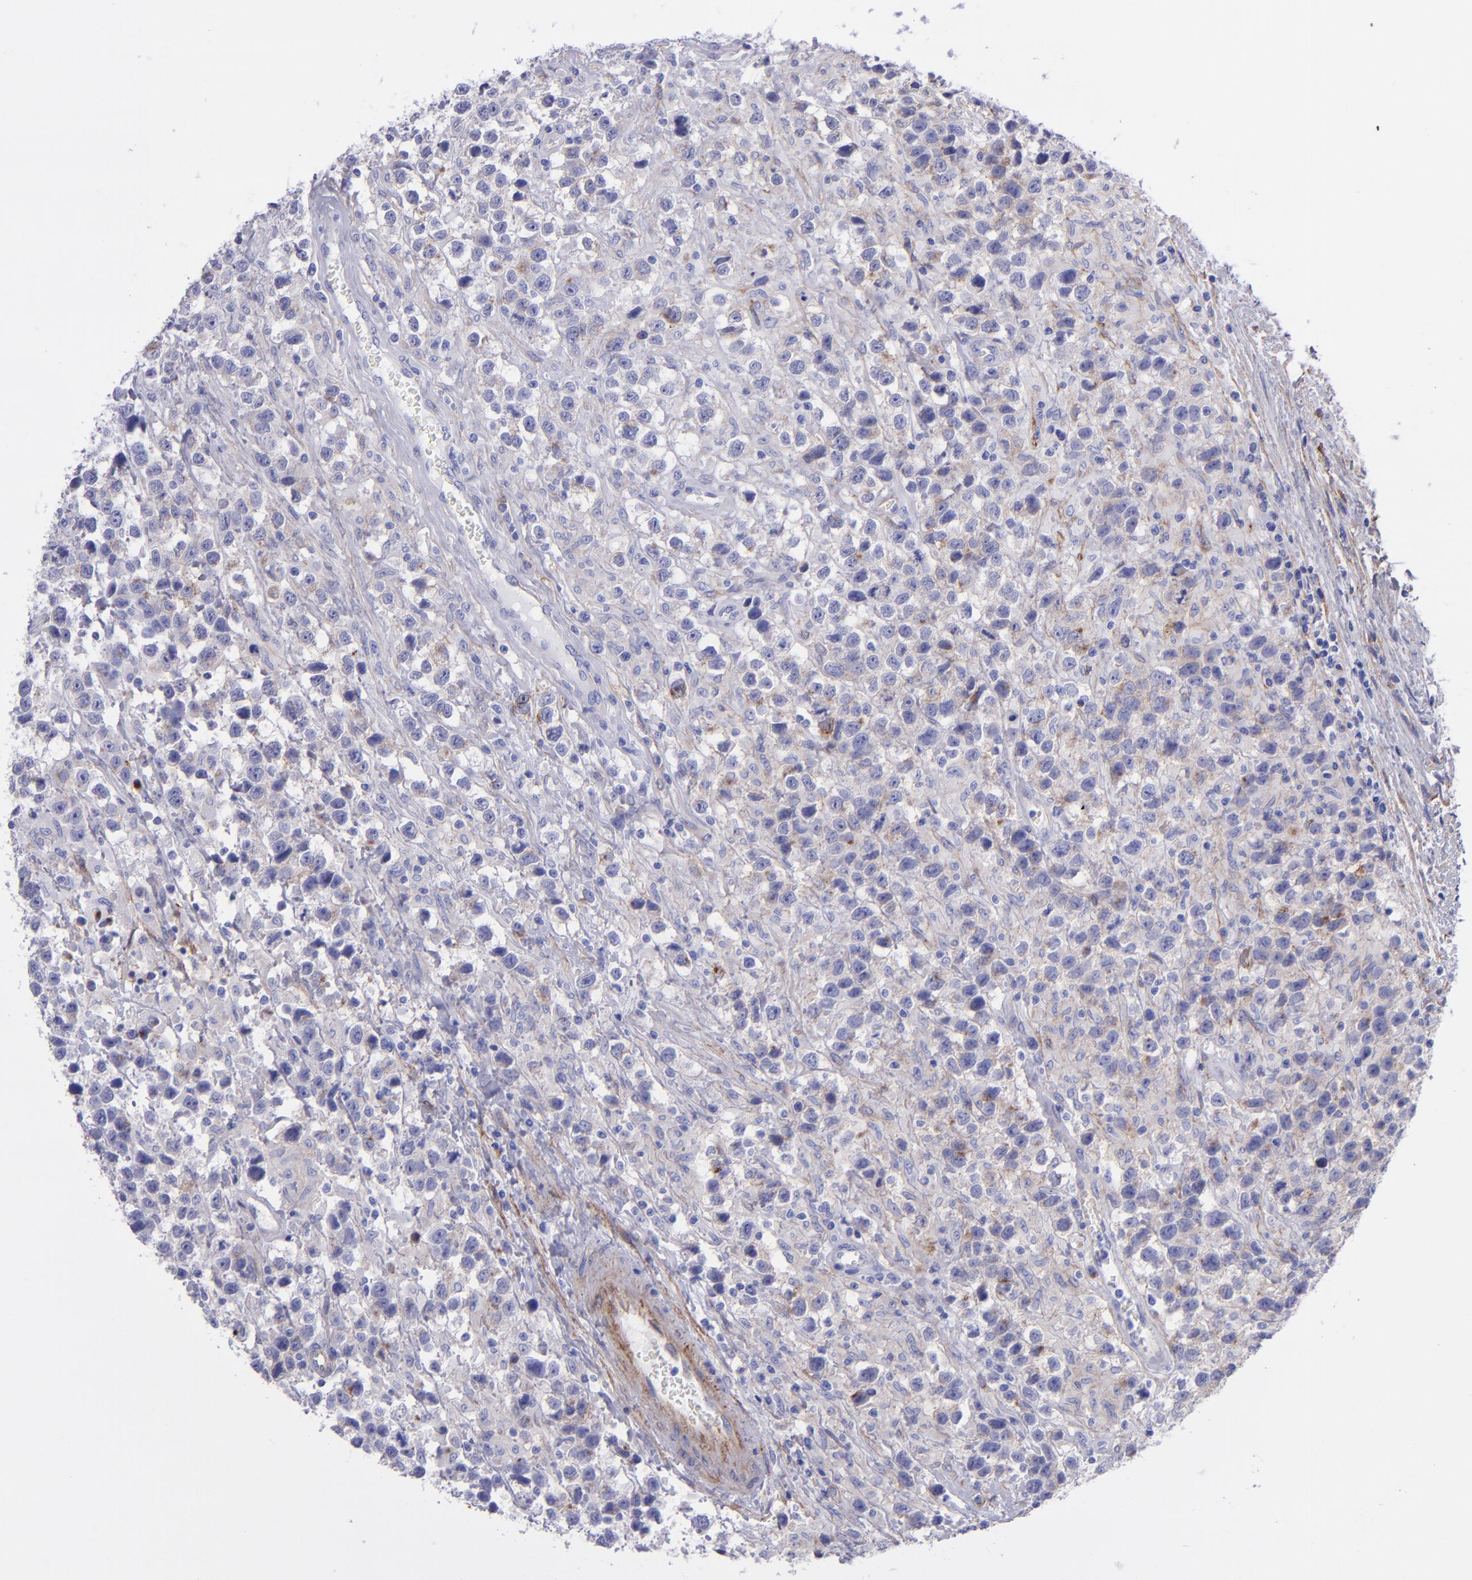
{"staining": {"intensity": "weak", "quantity": "<25%", "location": "cytoplasmic/membranous"}, "tissue": "testis cancer", "cell_type": "Tumor cells", "image_type": "cancer", "snomed": [{"axis": "morphology", "description": "Seminoma, NOS"}, {"axis": "topography", "description": "Testis"}], "caption": "Human seminoma (testis) stained for a protein using IHC displays no expression in tumor cells.", "gene": "ITGAV", "patient": {"sex": "male", "age": 43}}